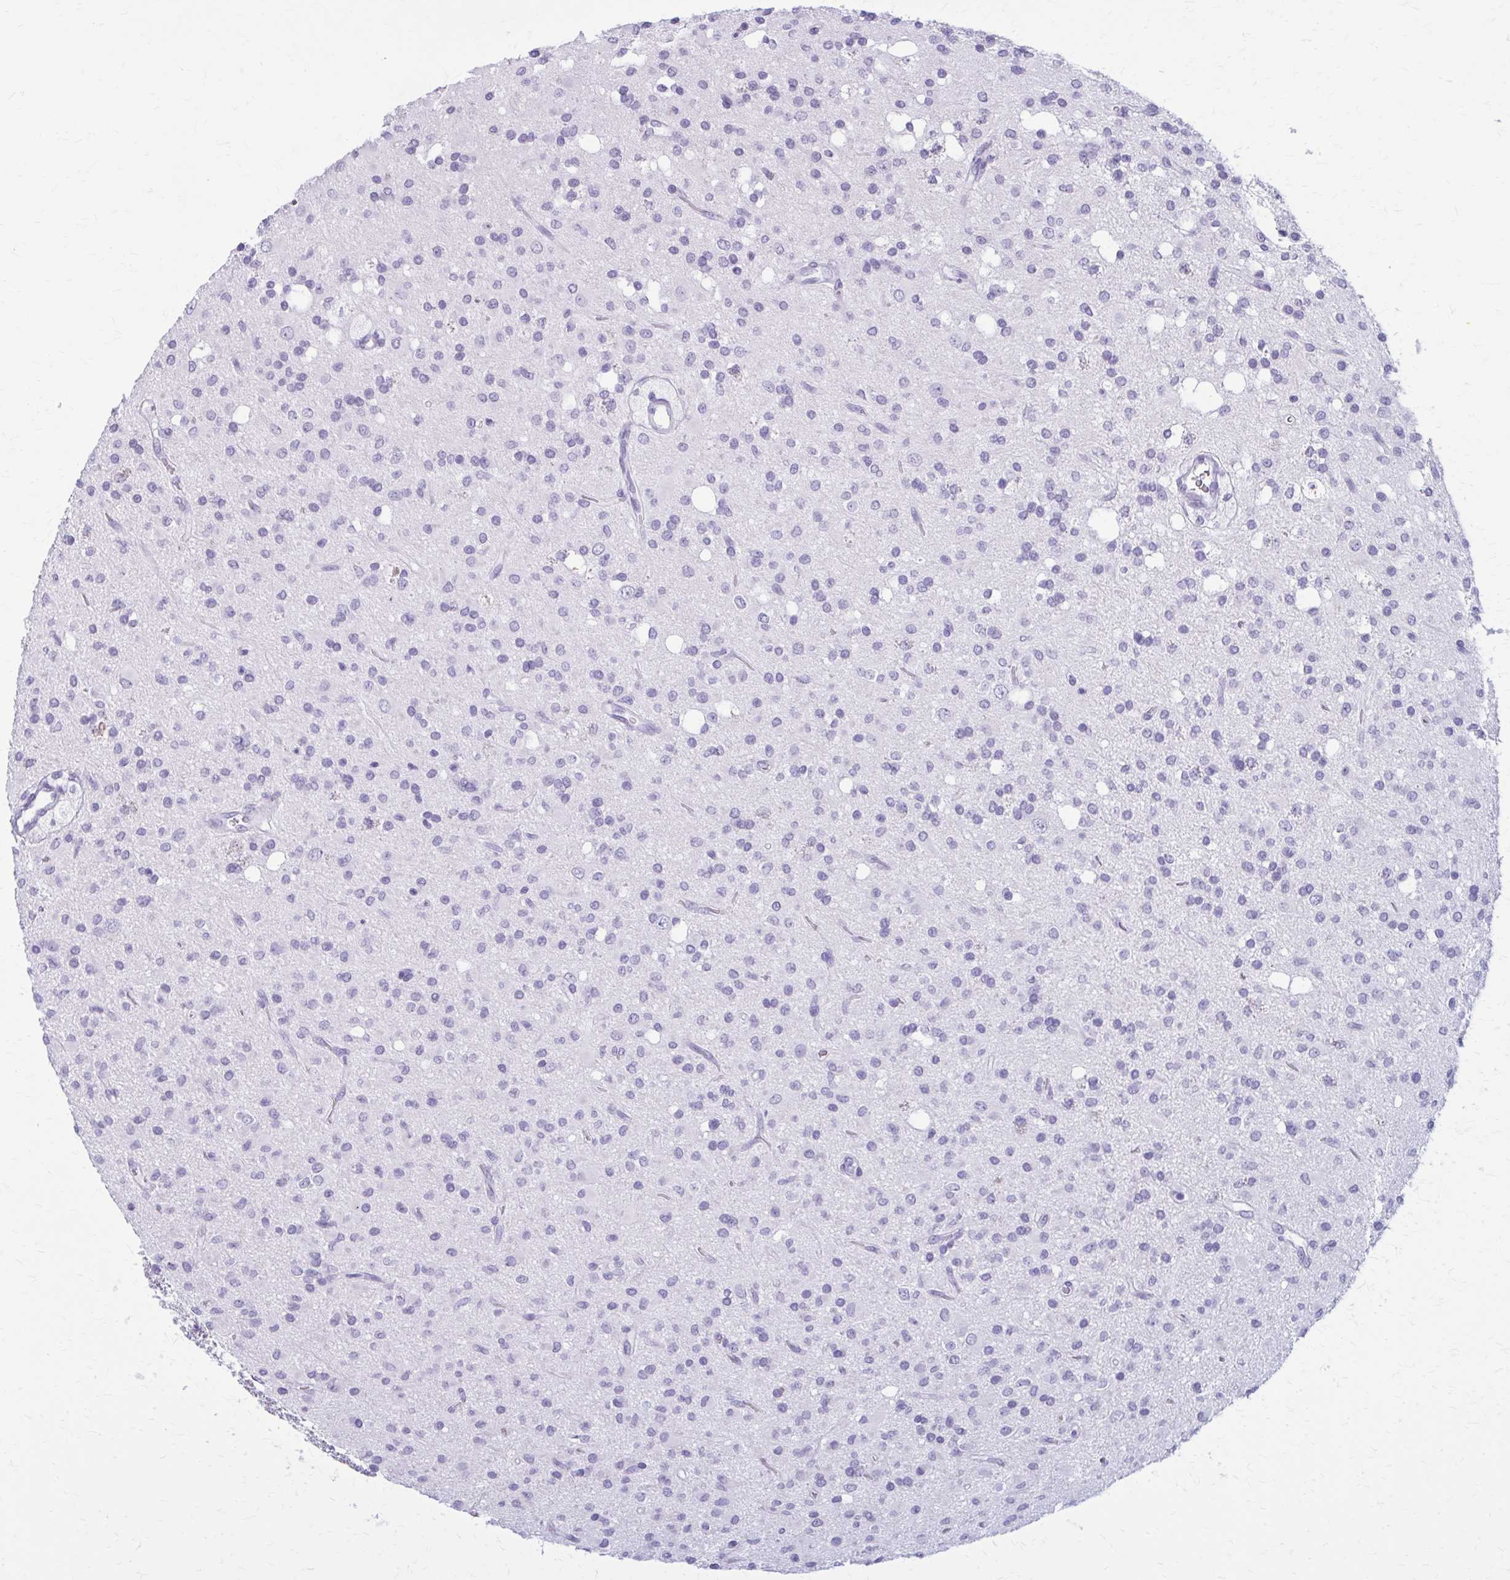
{"staining": {"intensity": "negative", "quantity": "none", "location": "none"}, "tissue": "glioma", "cell_type": "Tumor cells", "image_type": "cancer", "snomed": [{"axis": "morphology", "description": "Glioma, malignant, Low grade"}, {"axis": "topography", "description": "Brain"}], "caption": "Immunohistochemistry (IHC) micrograph of neoplastic tissue: low-grade glioma (malignant) stained with DAB reveals no significant protein positivity in tumor cells.", "gene": "ZDHHC7", "patient": {"sex": "female", "age": 33}}